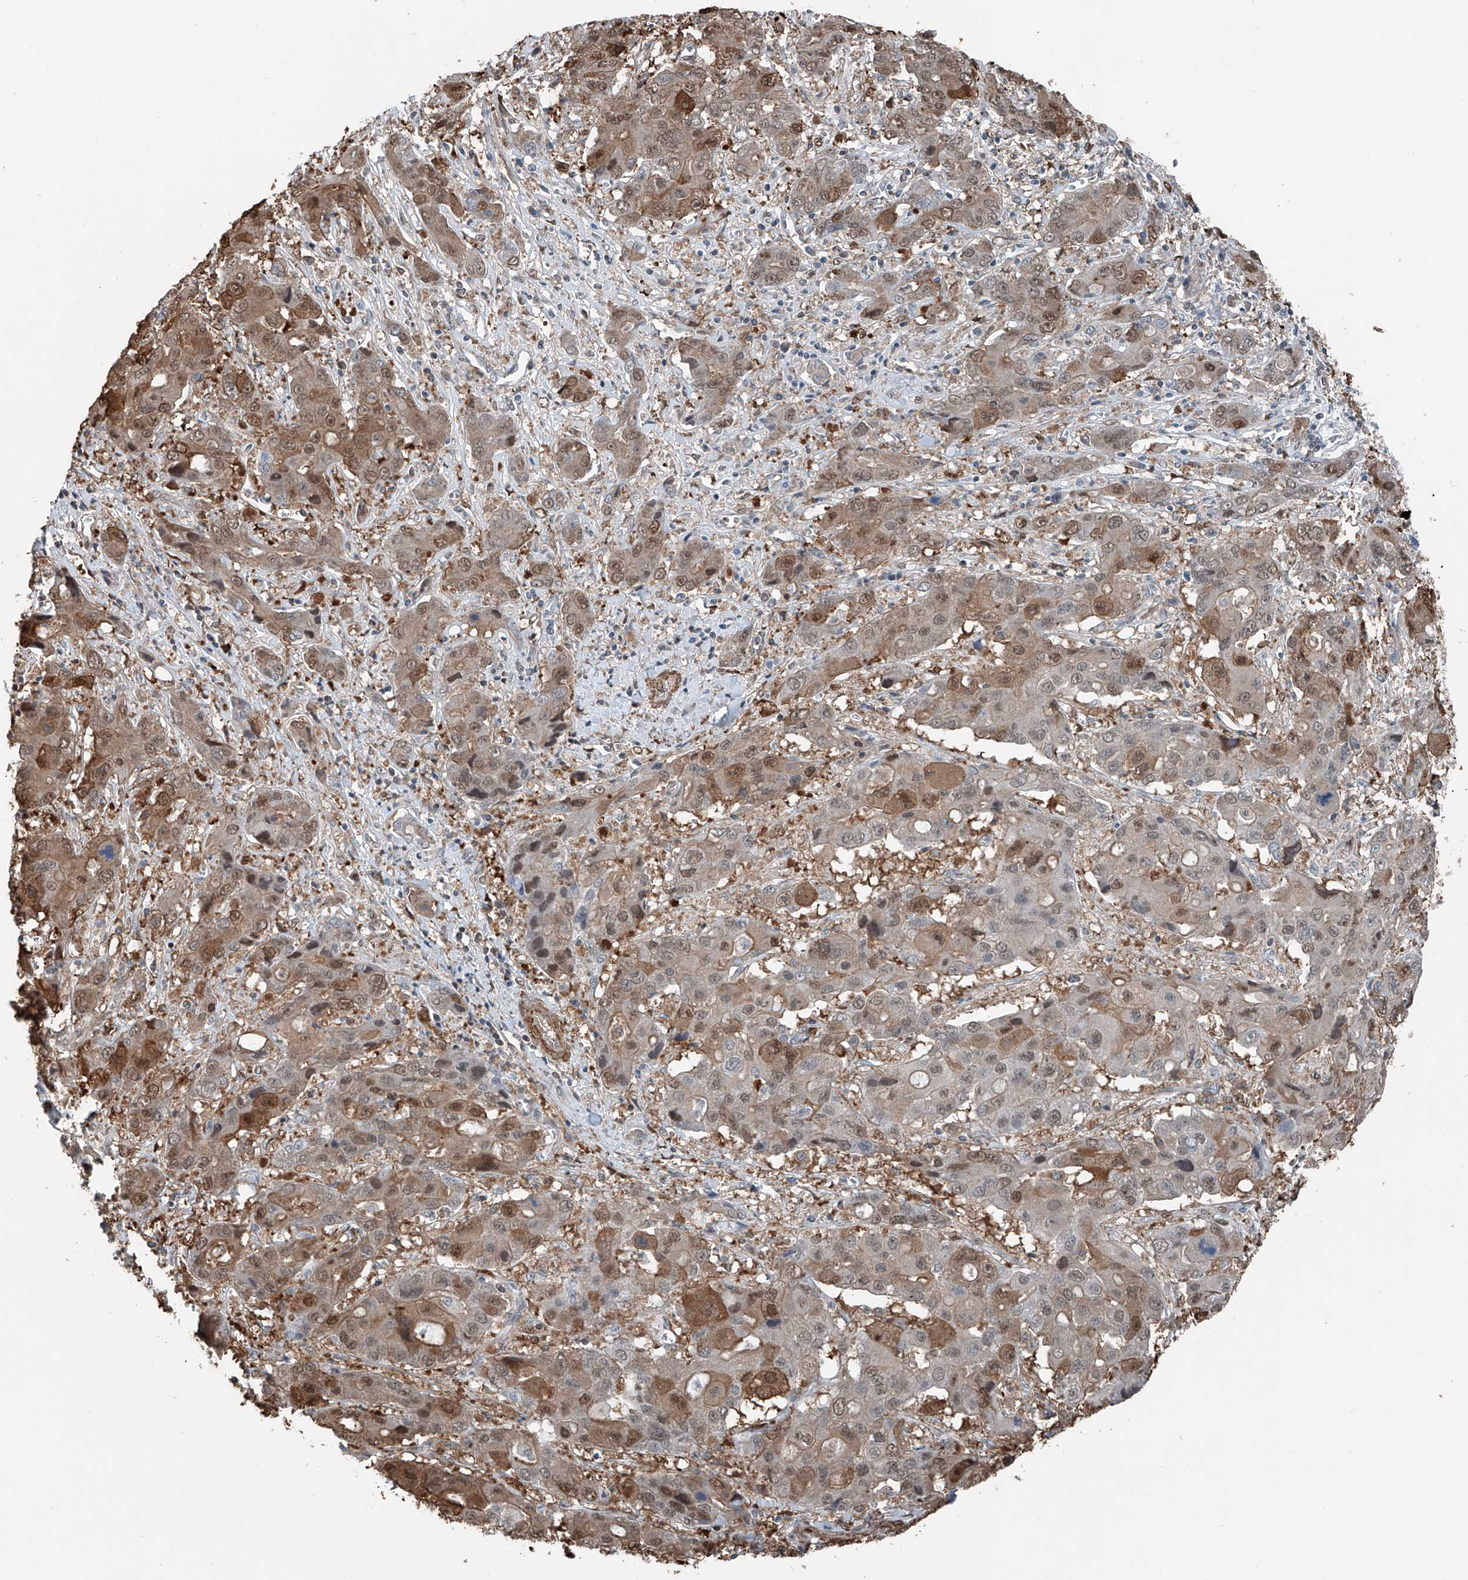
{"staining": {"intensity": "moderate", "quantity": ">75%", "location": "cytoplasmic/membranous,nuclear"}, "tissue": "liver cancer", "cell_type": "Tumor cells", "image_type": "cancer", "snomed": [{"axis": "morphology", "description": "Cholangiocarcinoma"}, {"axis": "topography", "description": "Liver"}], "caption": "Liver cancer was stained to show a protein in brown. There is medium levels of moderate cytoplasmic/membranous and nuclear staining in approximately >75% of tumor cells.", "gene": "HSPA6", "patient": {"sex": "male", "age": 67}}